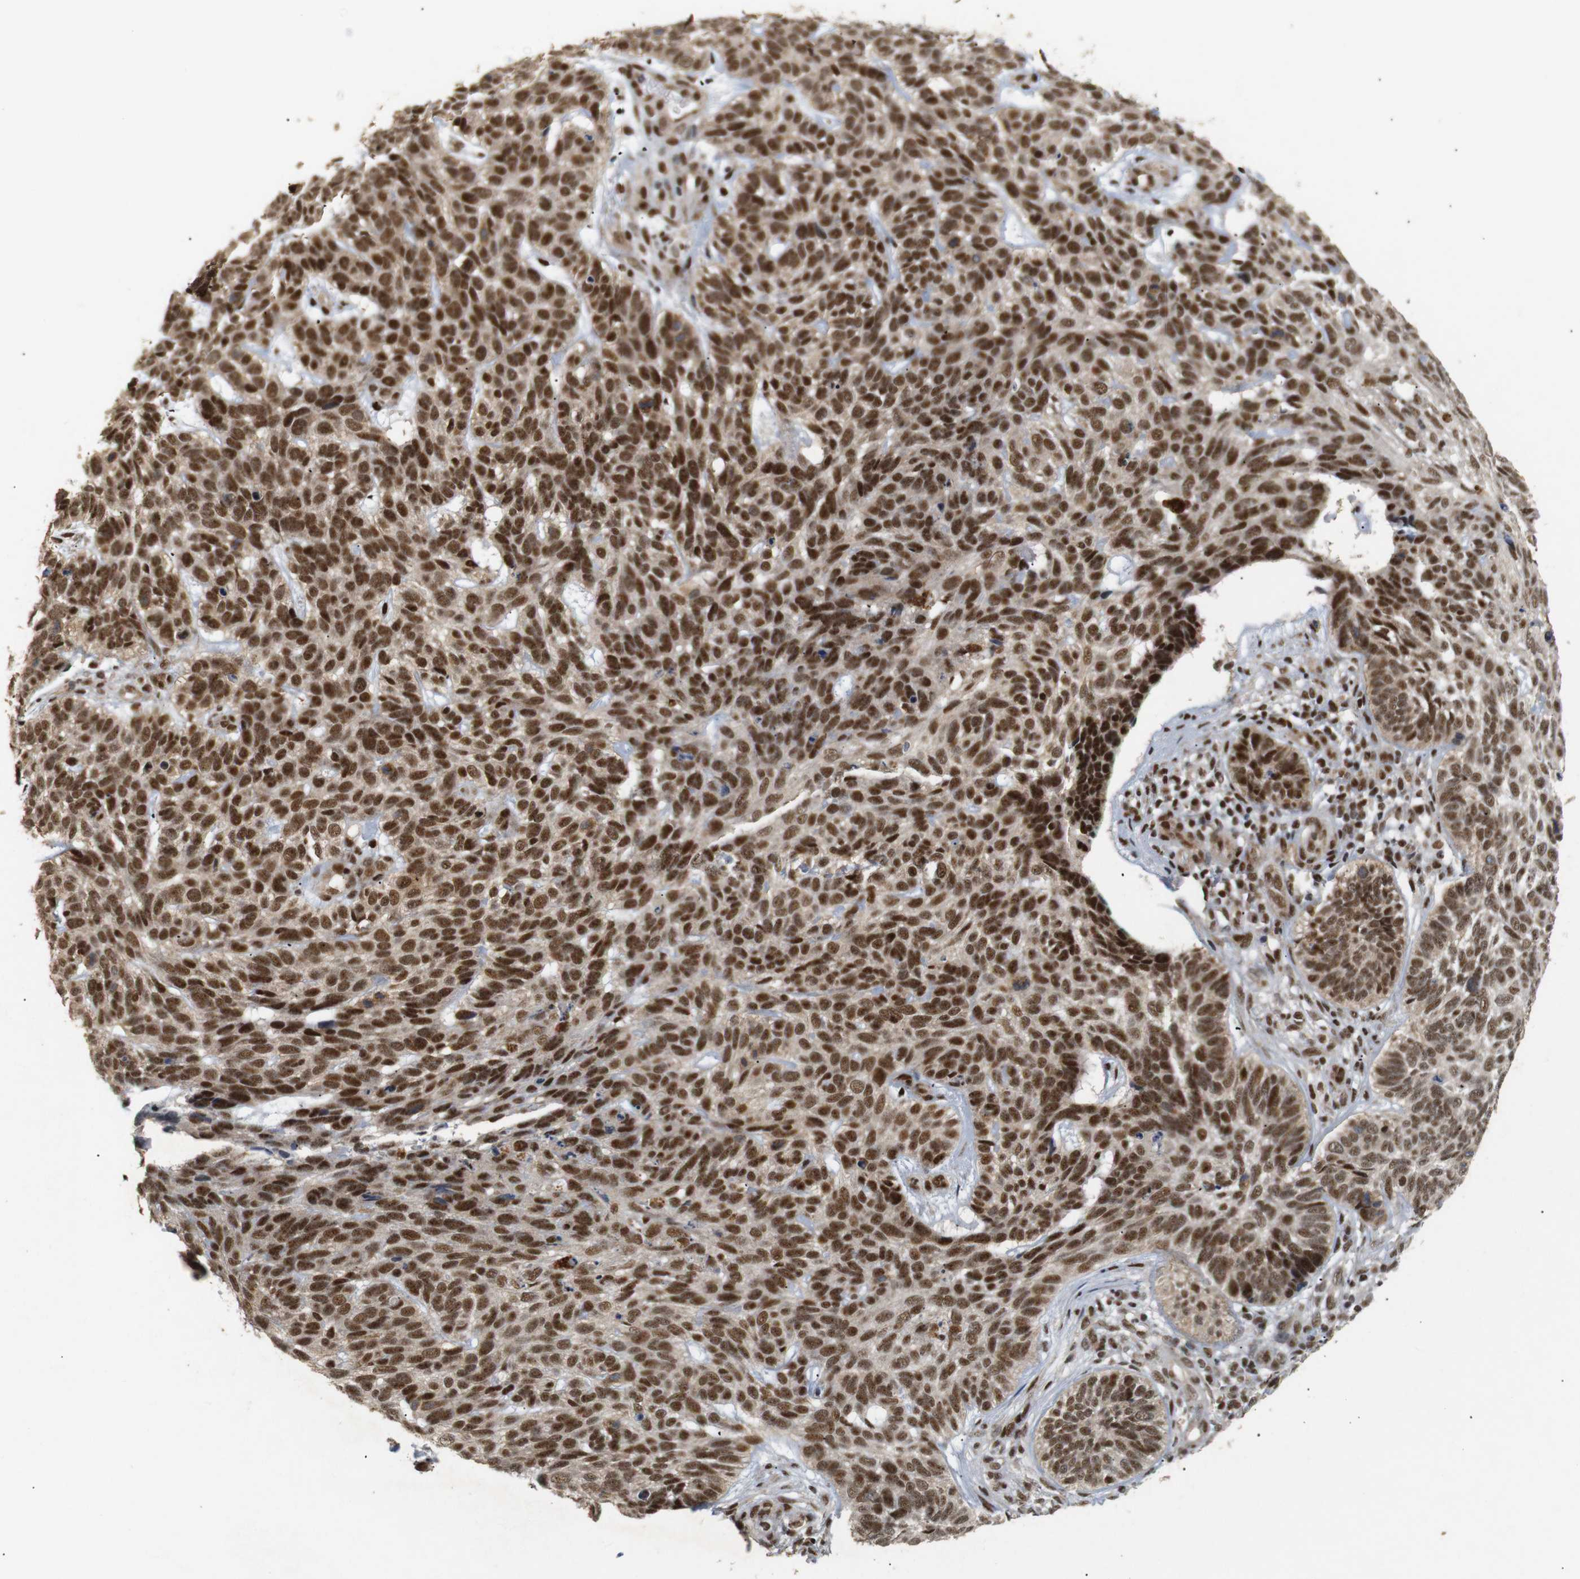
{"staining": {"intensity": "strong", "quantity": ">75%", "location": "cytoplasmic/membranous,nuclear"}, "tissue": "skin cancer", "cell_type": "Tumor cells", "image_type": "cancer", "snomed": [{"axis": "morphology", "description": "Basal cell carcinoma"}, {"axis": "topography", "description": "Skin"}], "caption": "Approximately >75% of tumor cells in skin cancer (basal cell carcinoma) demonstrate strong cytoplasmic/membranous and nuclear protein staining as visualized by brown immunohistochemical staining.", "gene": "PYM1", "patient": {"sex": "male", "age": 87}}